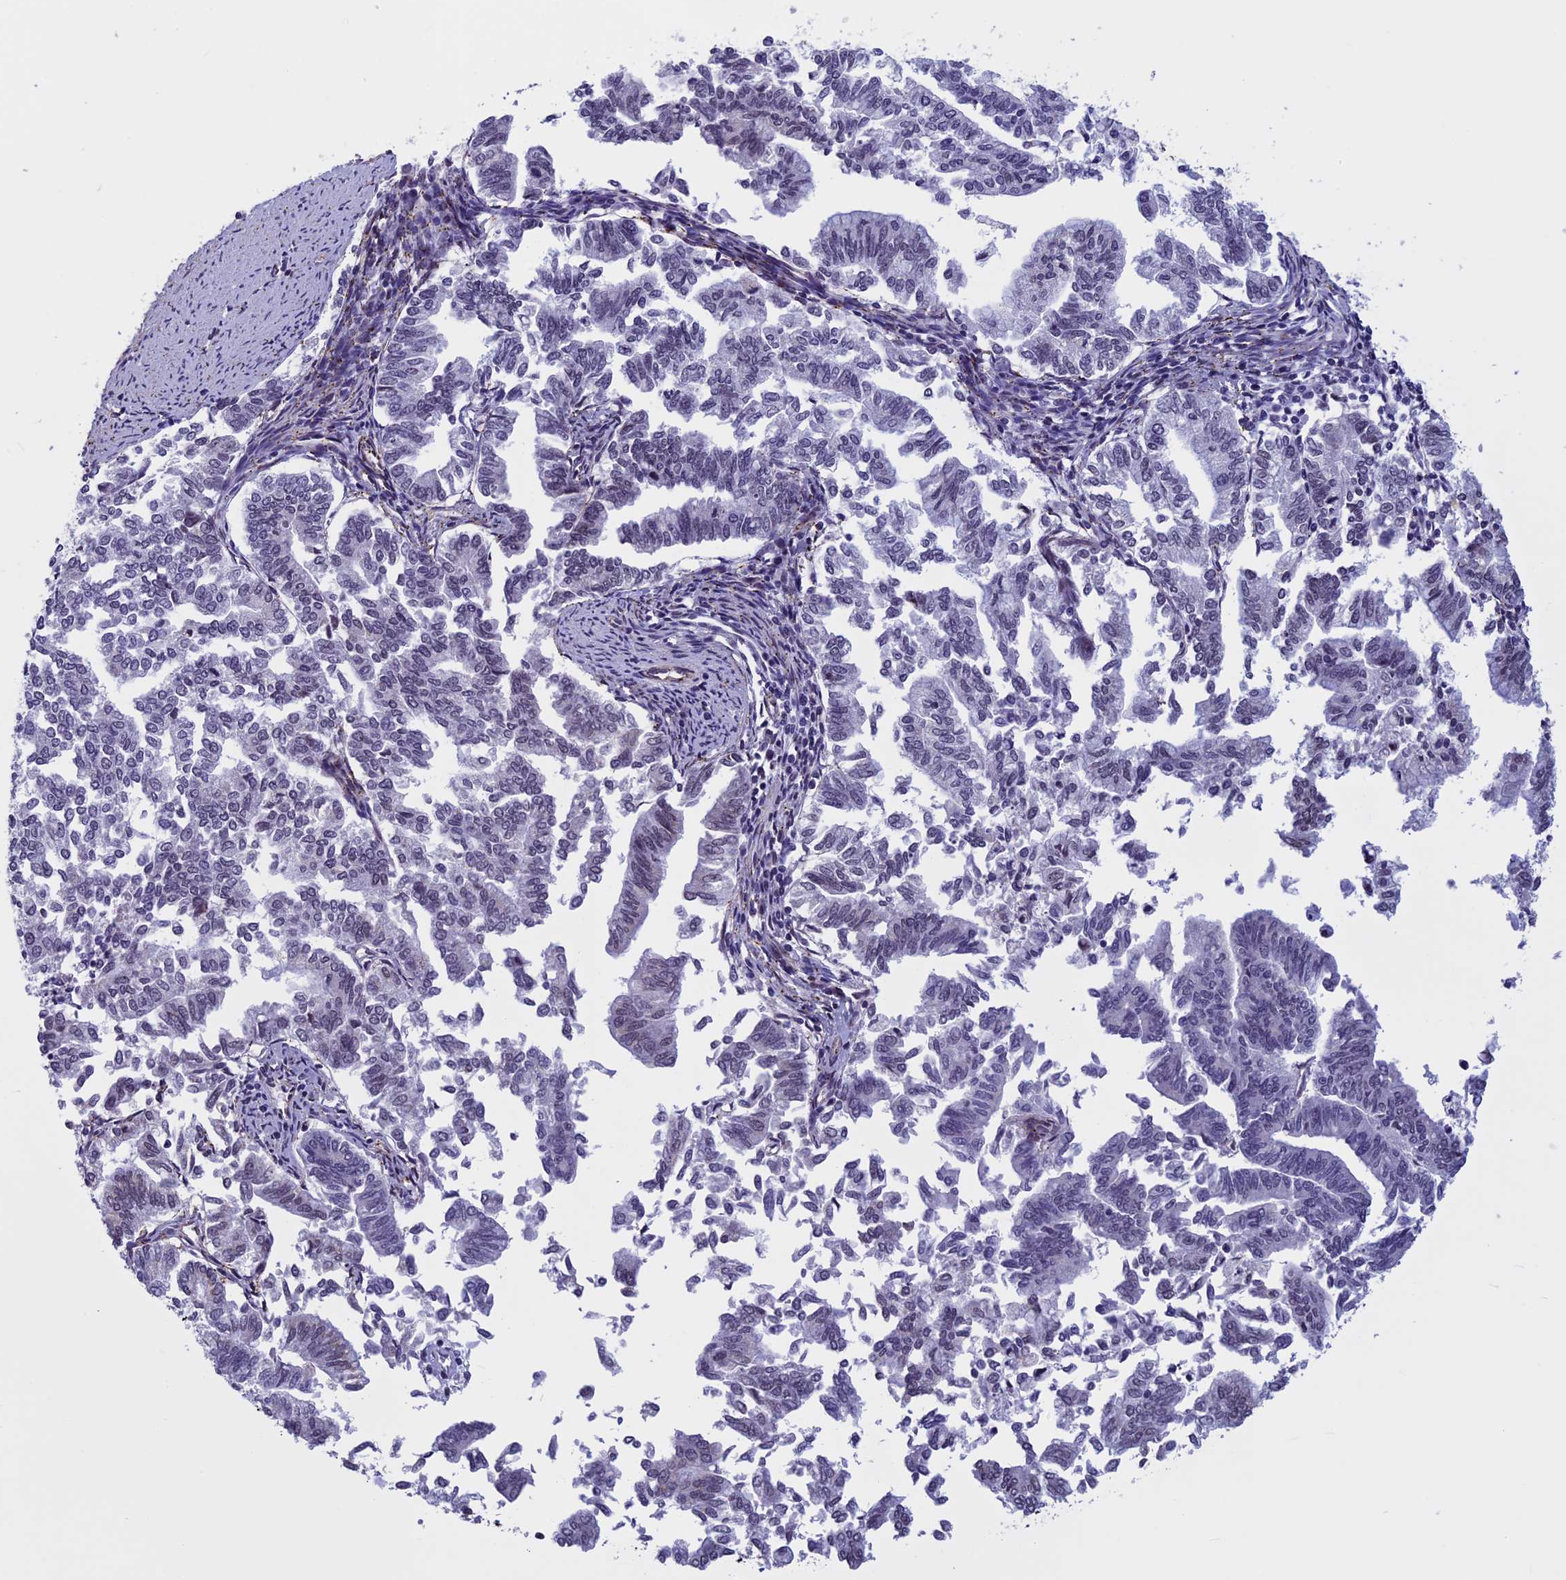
{"staining": {"intensity": "weak", "quantity": "<25%", "location": "nuclear"}, "tissue": "endometrial cancer", "cell_type": "Tumor cells", "image_type": "cancer", "snomed": [{"axis": "morphology", "description": "Adenocarcinoma, NOS"}, {"axis": "topography", "description": "Endometrium"}], "caption": "Human endometrial cancer stained for a protein using immunohistochemistry demonstrates no positivity in tumor cells.", "gene": "NIPBL", "patient": {"sex": "female", "age": 79}}